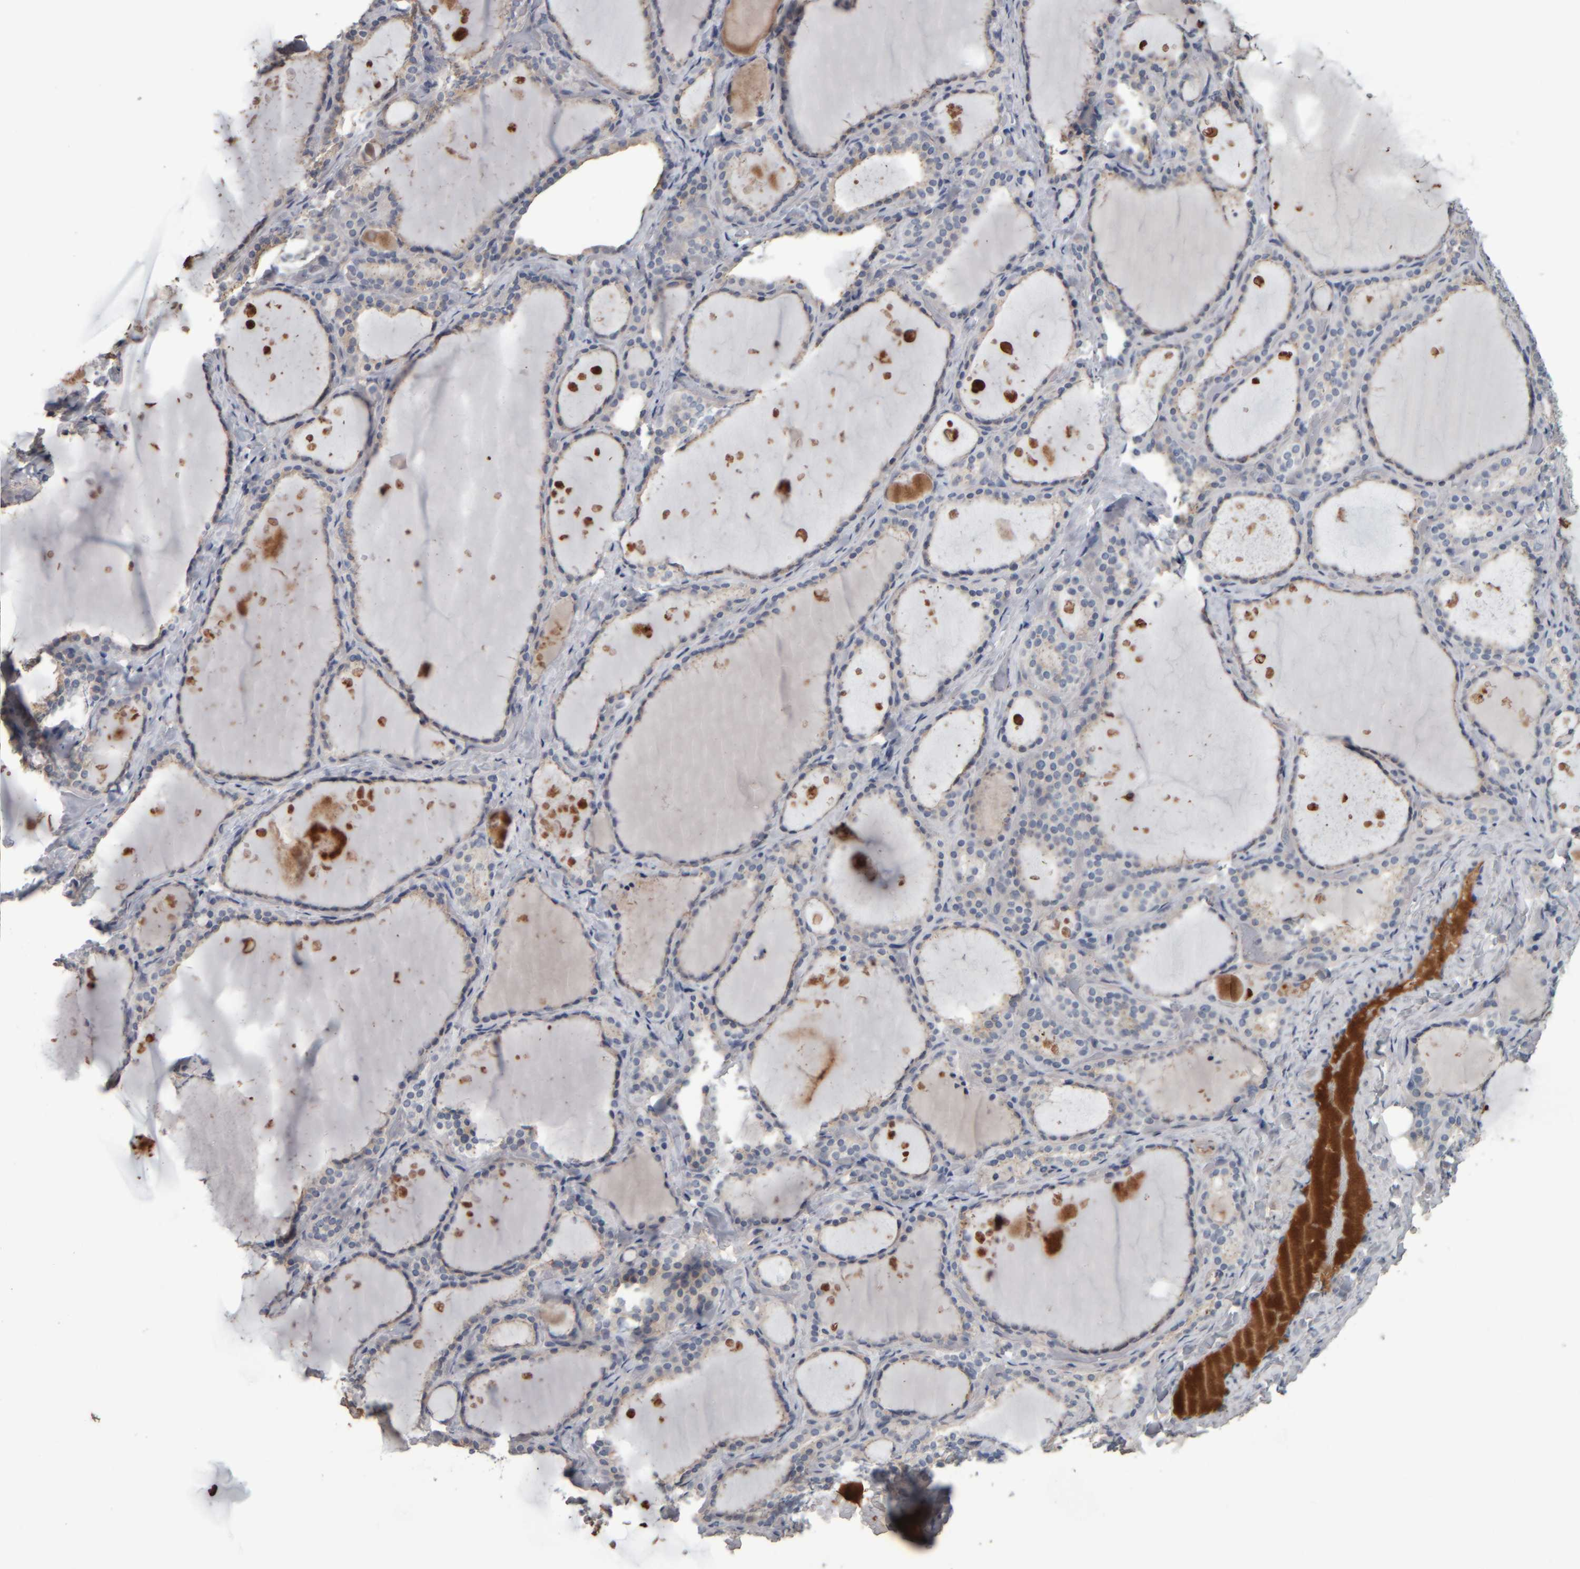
{"staining": {"intensity": "weak", "quantity": "25%-75%", "location": "cytoplasmic/membranous"}, "tissue": "thyroid gland", "cell_type": "Glandular cells", "image_type": "normal", "snomed": [{"axis": "morphology", "description": "Normal tissue, NOS"}, {"axis": "topography", "description": "Thyroid gland"}], "caption": "Immunohistochemistry (IHC) of unremarkable thyroid gland shows low levels of weak cytoplasmic/membranous expression in approximately 25%-75% of glandular cells.", "gene": "CAVIN4", "patient": {"sex": "female", "age": 44}}